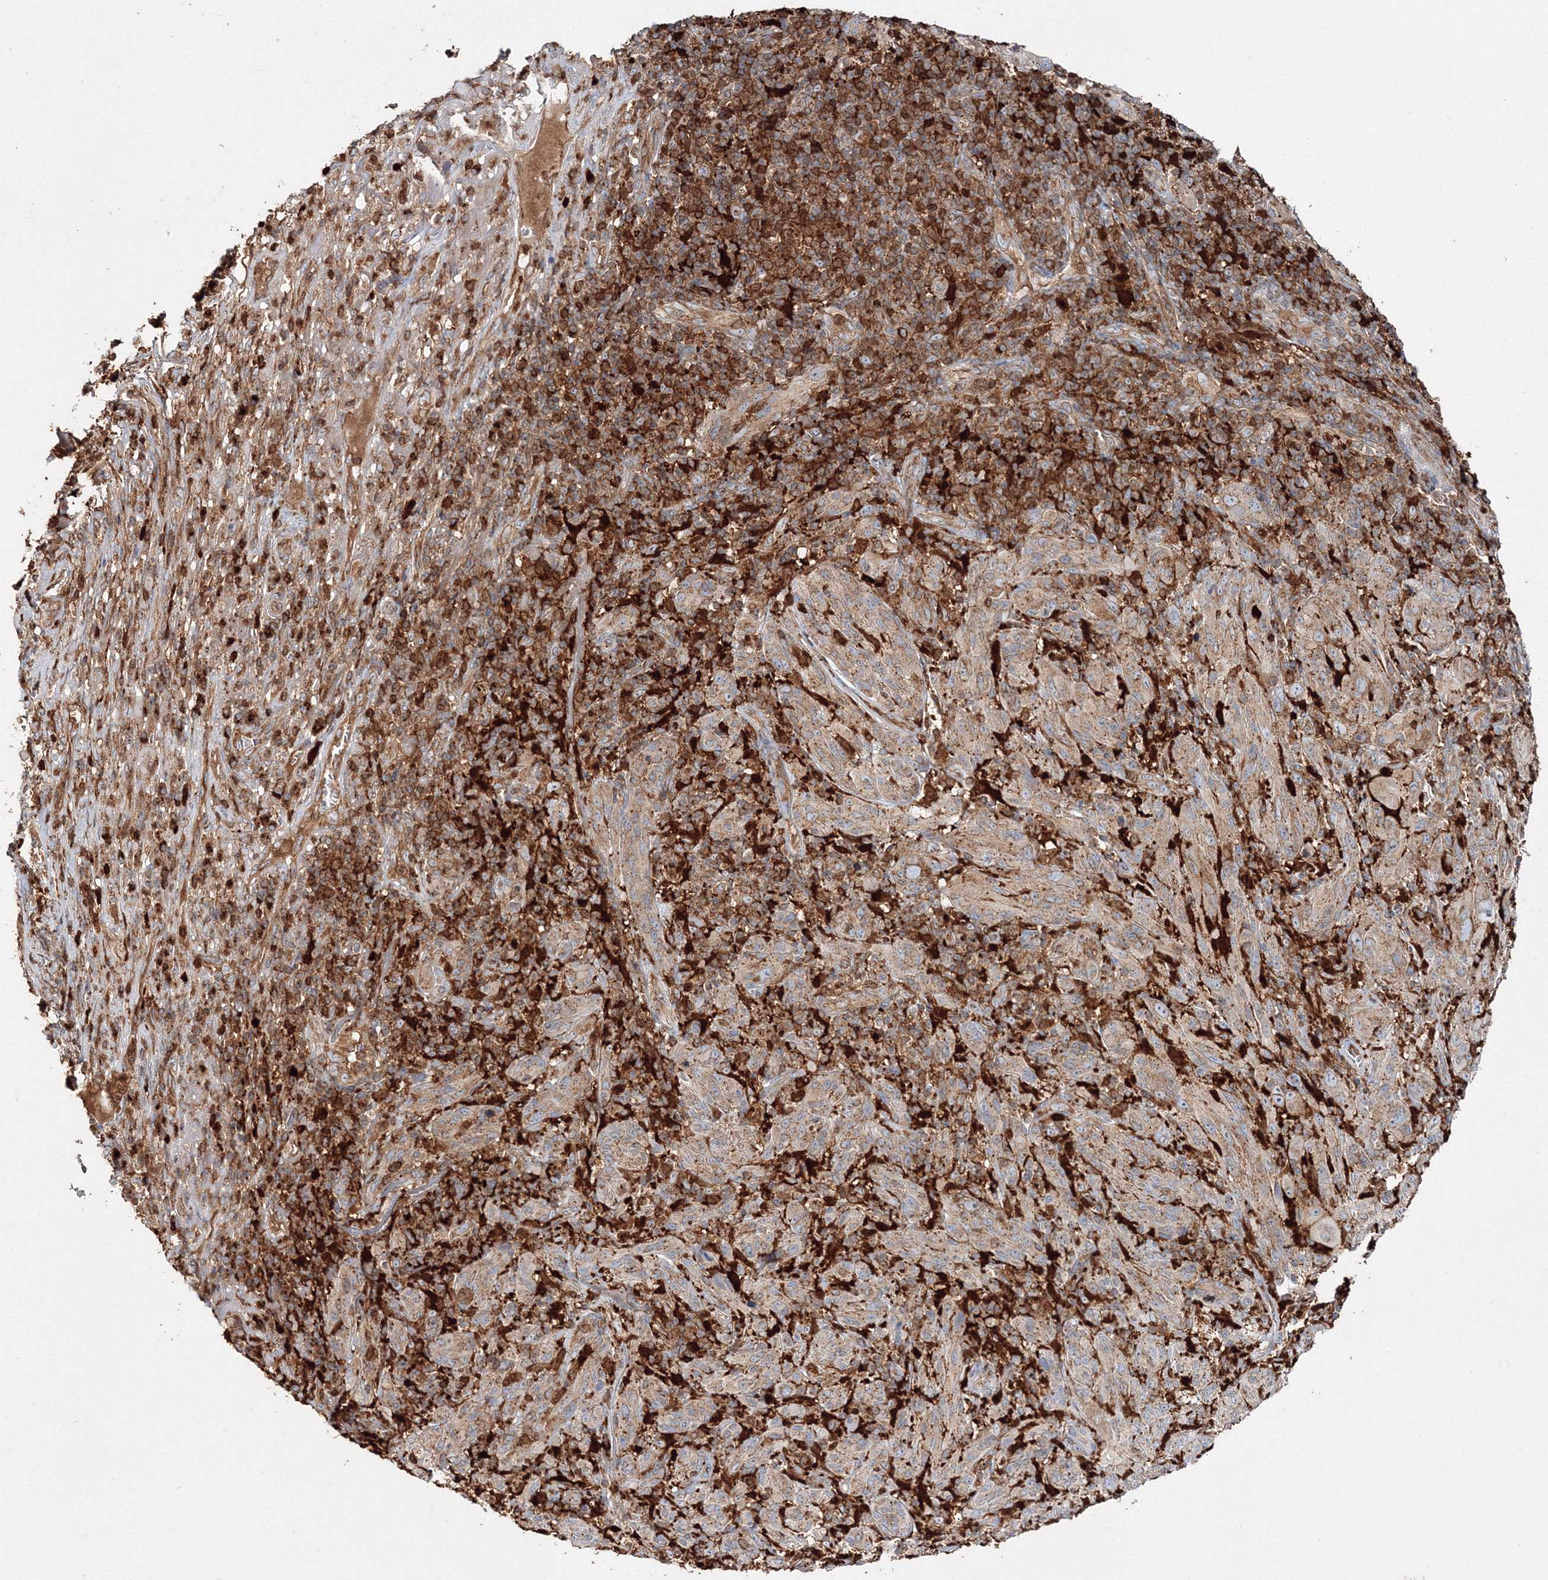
{"staining": {"intensity": "weak", "quantity": ">75%", "location": "cytoplasmic/membranous"}, "tissue": "melanoma", "cell_type": "Tumor cells", "image_type": "cancer", "snomed": [{"axis": "morphology", "description": "Malignant melanoma, NOS"}, {"axis": "topography", "description": "Skin of head"}], "caption": "Malignant melanoma stained with IHC shows weak cytoplasmic/membranous positivity in about >75% of tumor cells. The staining was performed using DAB (3,3'-diaminobenzidine), with brown indicating positive protein expression. Nuclei are stained blue with hematoxylin.", "gene": "ARCN1", "patient": {"sex": "male", "age": 96}}